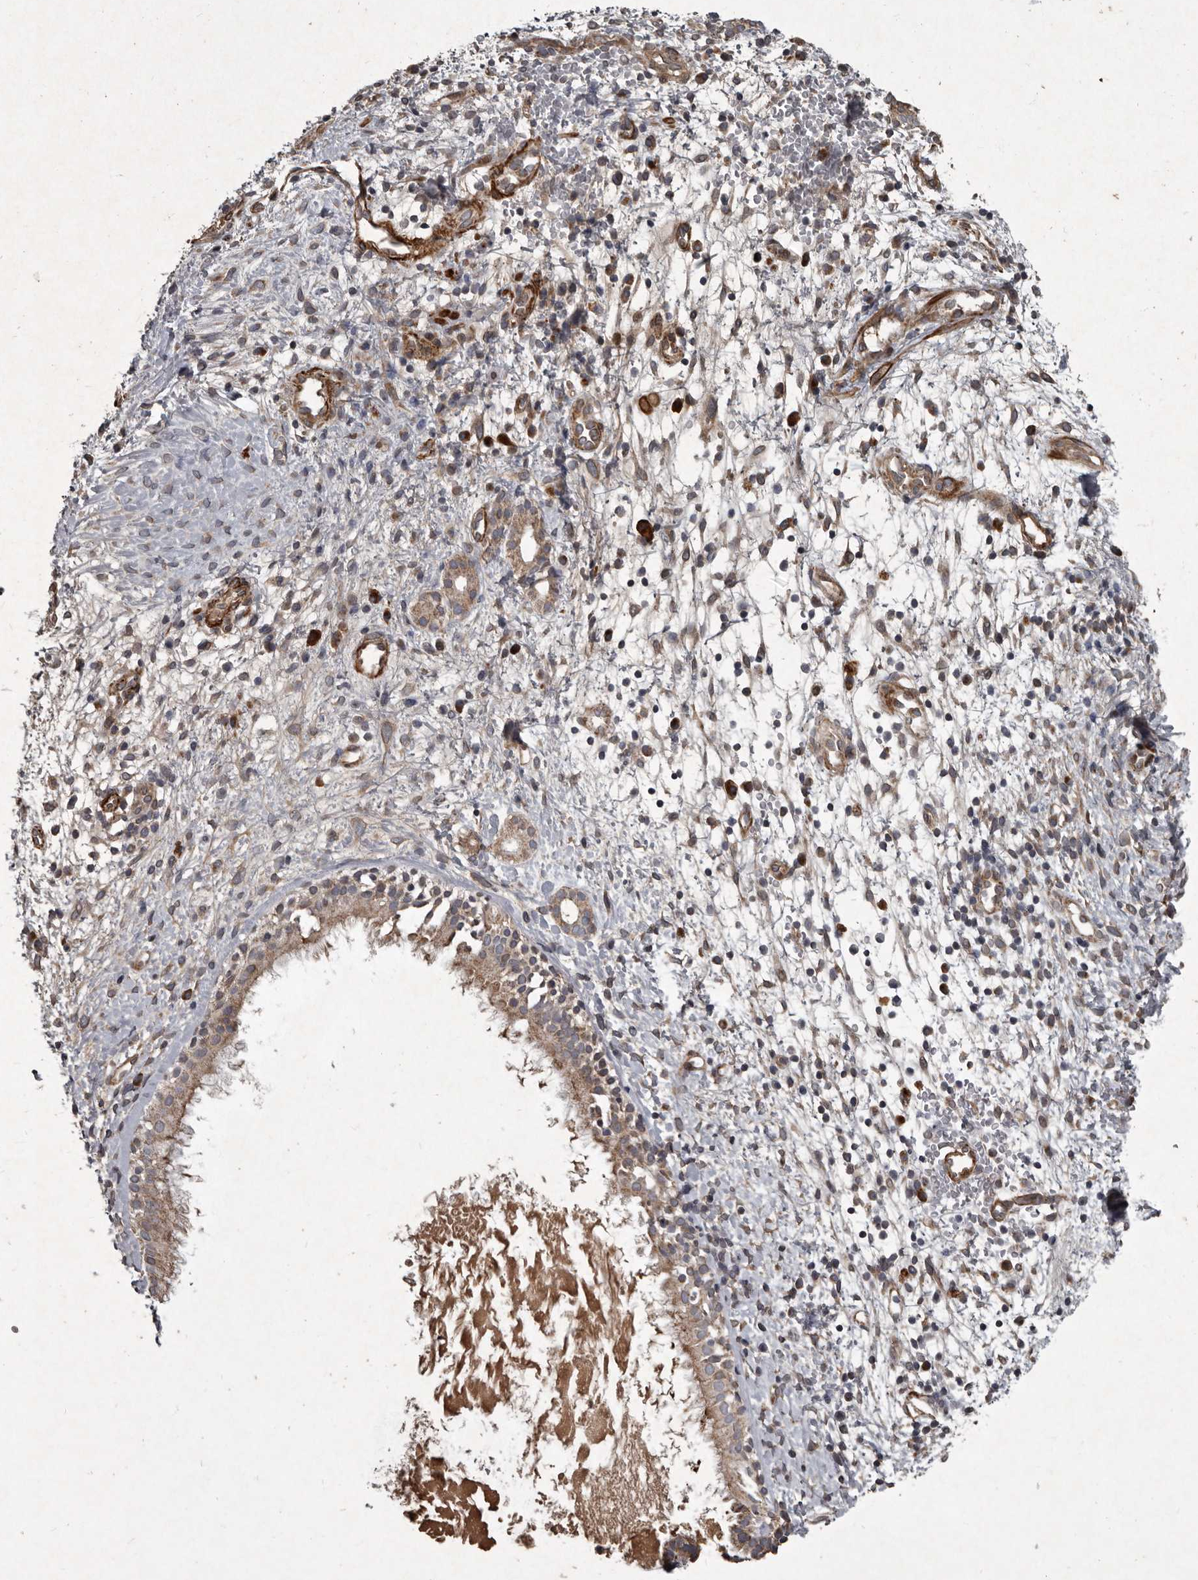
{"staining": {"intensity": "weak", "quantity": ">75%", "location": "cytoplasmic/membranous"}, "tissue": "nasopharynx", "cell_type": "Respiratory epithelial cells", "image_type": "normal", "snomed": [{"axis": "morphology", "description": "Normal tissue, NOS"}, {"axis": "topography", "description": "Nasopharynx"}], "caption": "A high-resolution photomicrograph shows immunohistochemistry staining of normal nasopharynx, which reveals weak cytoplasmic/membranous positivity in about >75% of respiratory epithelial cells.", "gene": "MRPS15", "patient": {"sex": "male", "age": 22}}